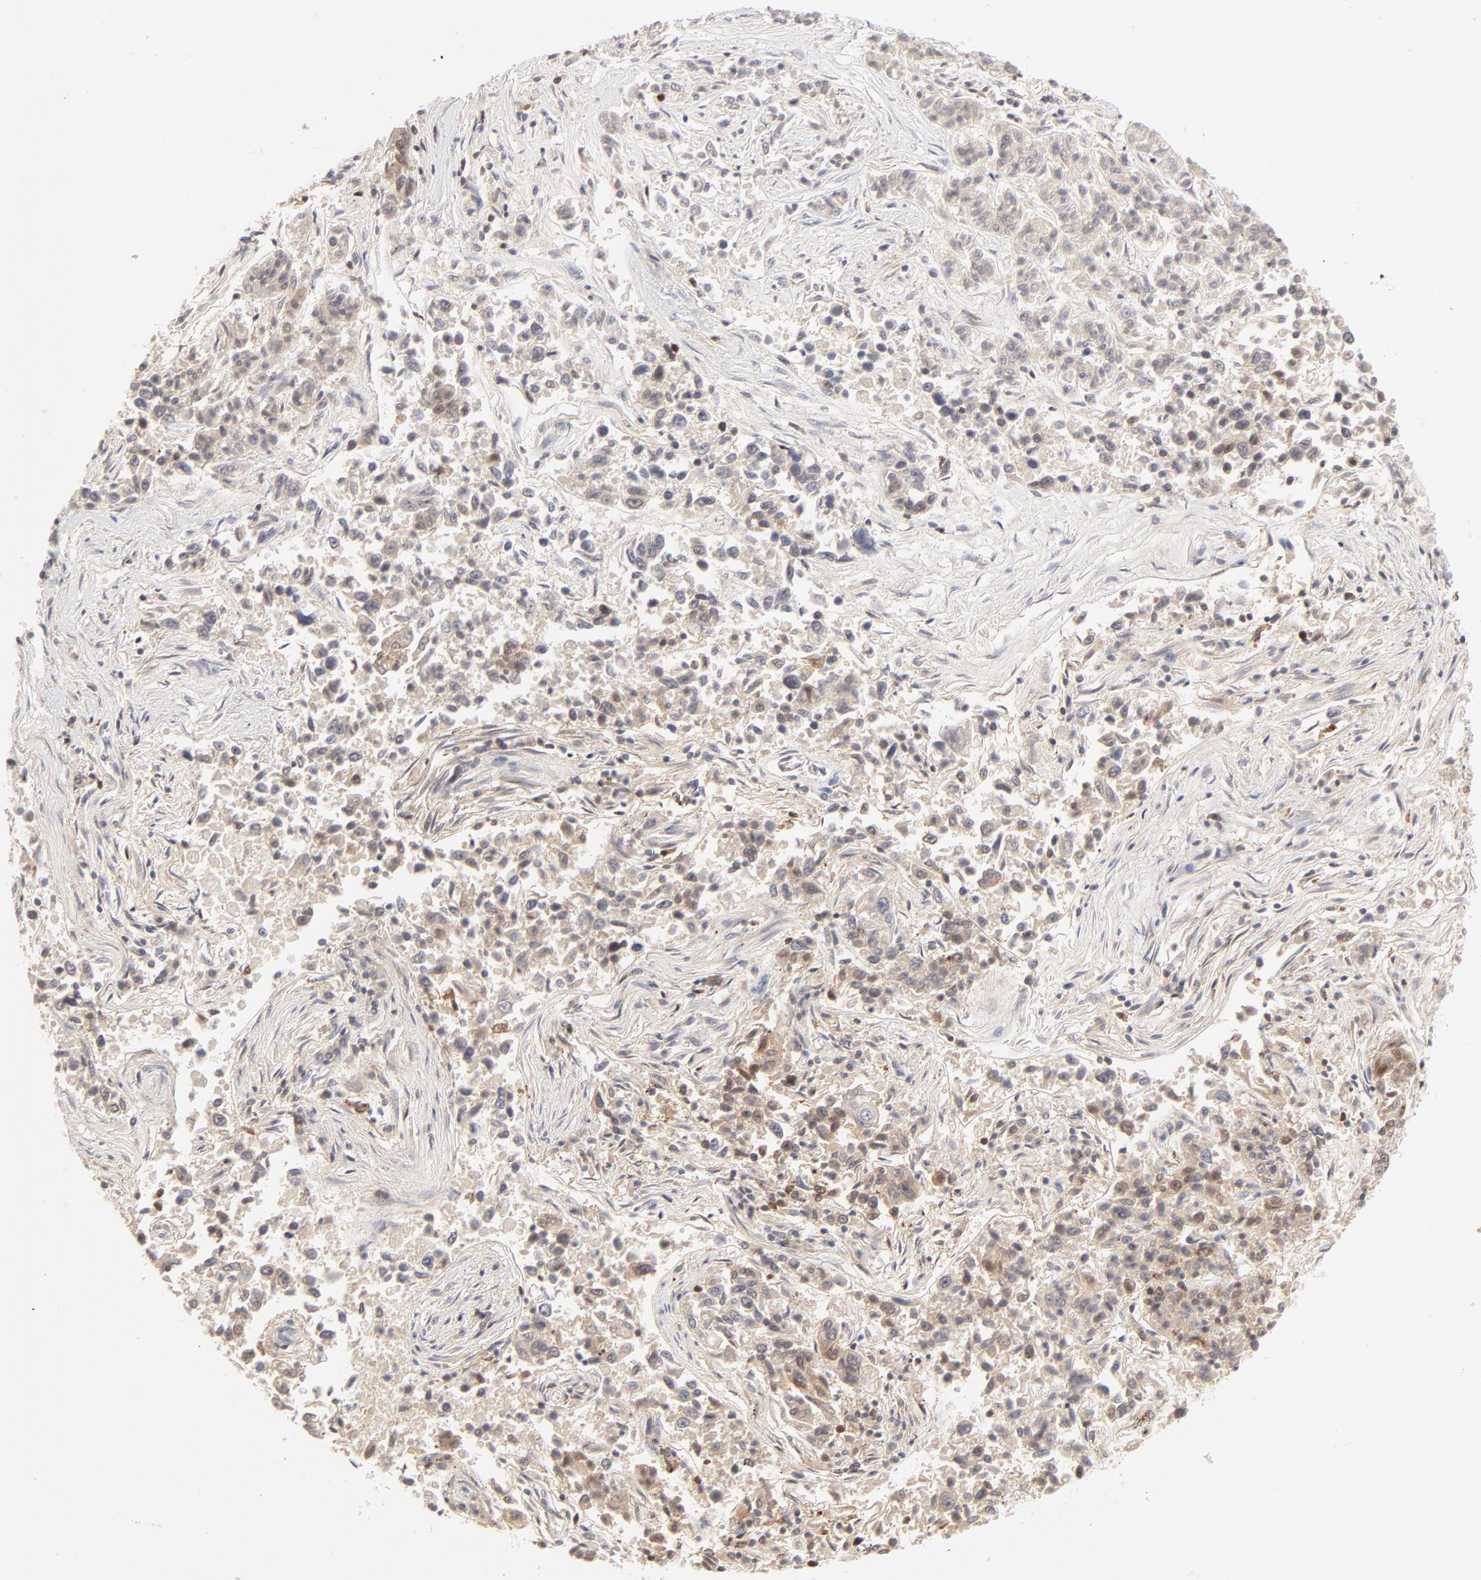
{"staining": {"intensity": "negative", "quantity": "none", "location": "none"}, "tissue": "lung cancer", "cell_type": "Tumor cells", "image_type": "cancer", "snomed": [{"axis": "morphology", "description": "Adenocarcinoma, NOS"}, {"axis": "topography", "description": "Lung"}], "caption": "Histopathology image shows no protein positivity in tumor cells of adenocarcinoma (lung) tissue.", "gene": "CDK6", "patient": {"sex": "male", "age": 84}}